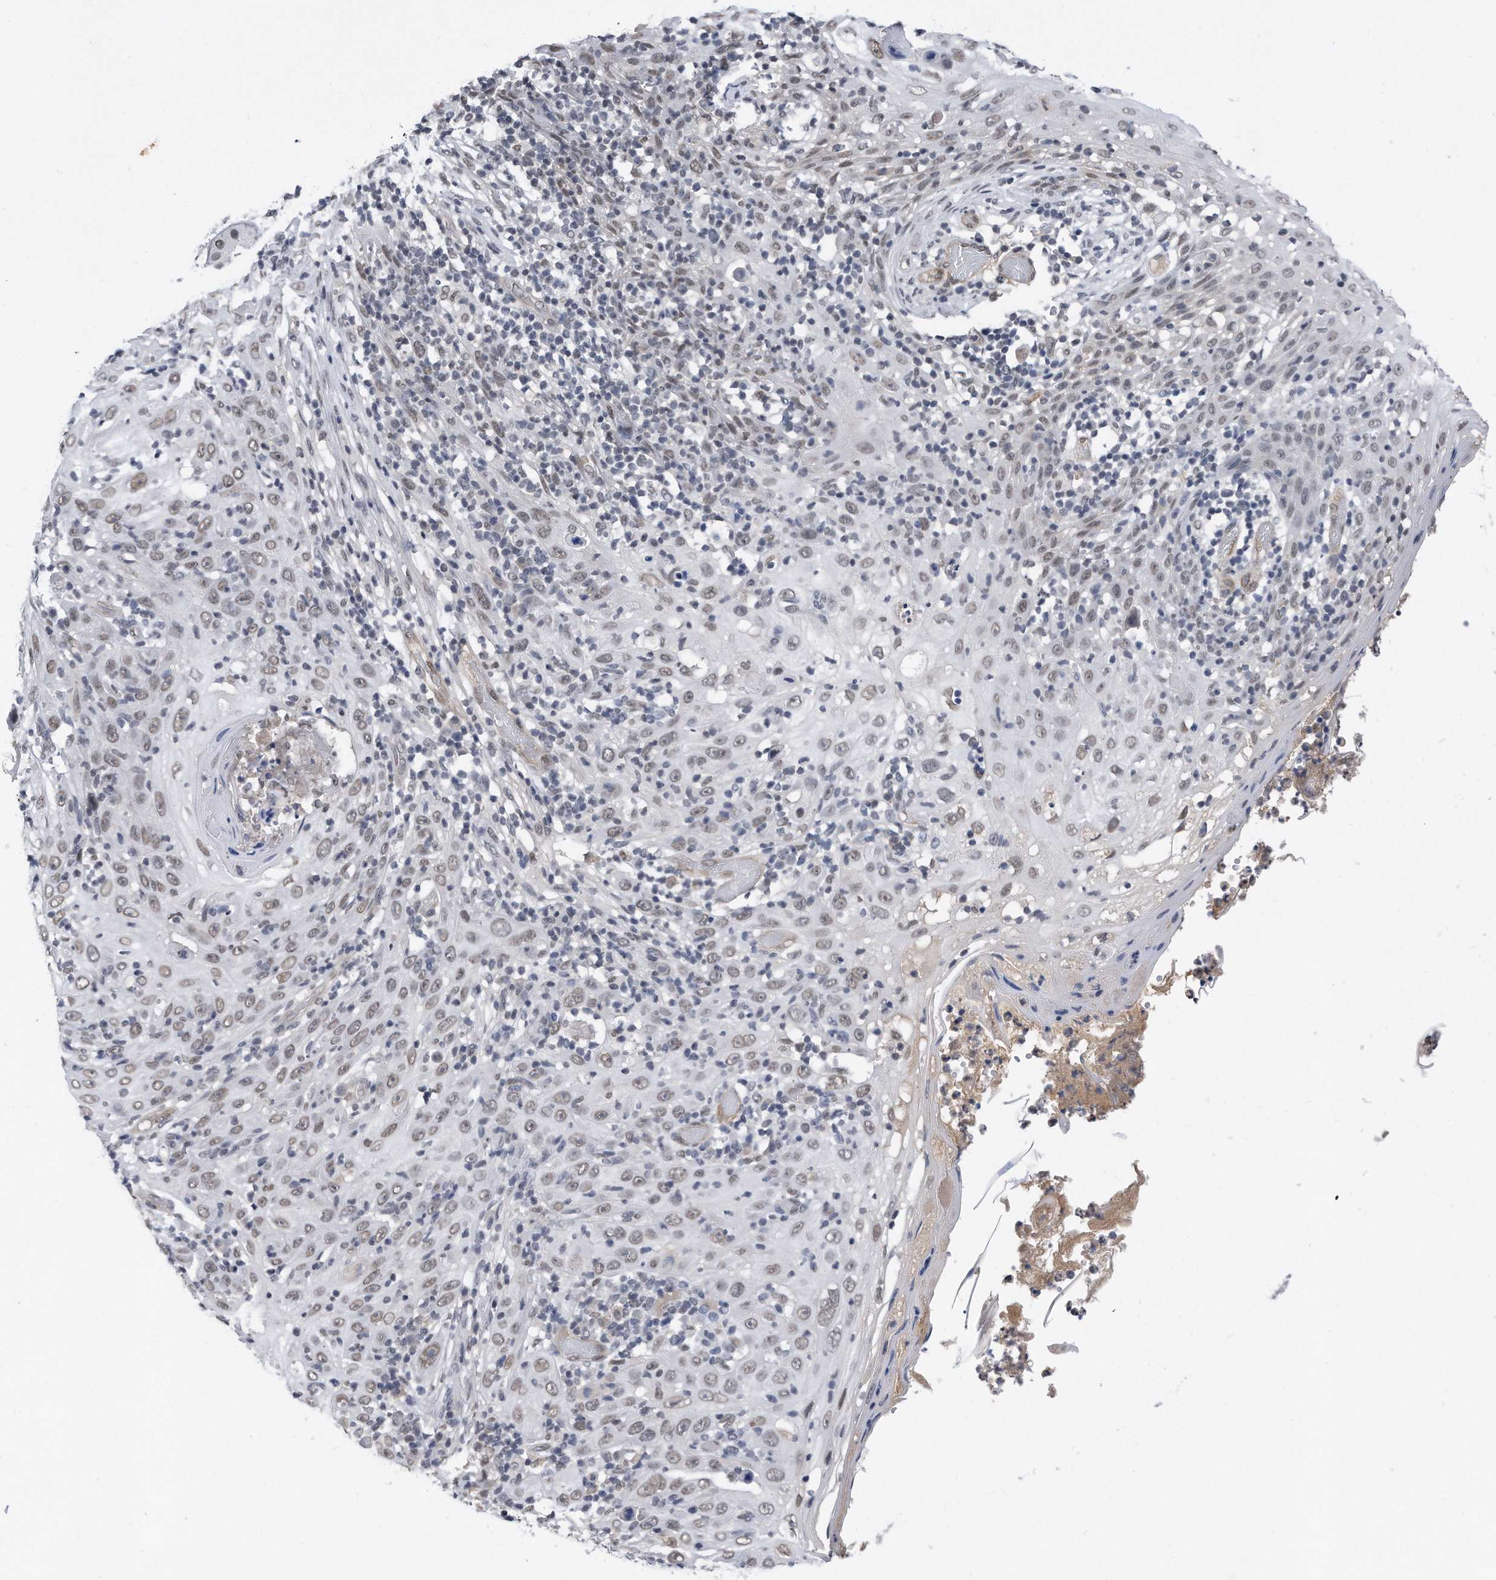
{"staining": {"intensity": "weak", "quantity": ">75%", "location": "nuclear"}, "tissue": "skin cancer", "cell_type": "Tumor cells", "image_type": "cancer", "snomed": [{"axis": "morphology", "description": "Squamous cell carcinoma, NOS"}, {"axis": "topography", "description": "Skin"}], "caption": "An immunohistochemistry (IHC) micrograph of neoplastic tissue is shown. Protein staining in brown highlights weak nuclear positivity in skin cancer (squamous cell carcinoma) within tumor cells. The staining is performed using DAB brown chromogen to label protein expression. The nuclei are counter-stained blue using hematoxylin.", "gene": "TP53INP1", "patient": {"sex": "female", "age": 88}}